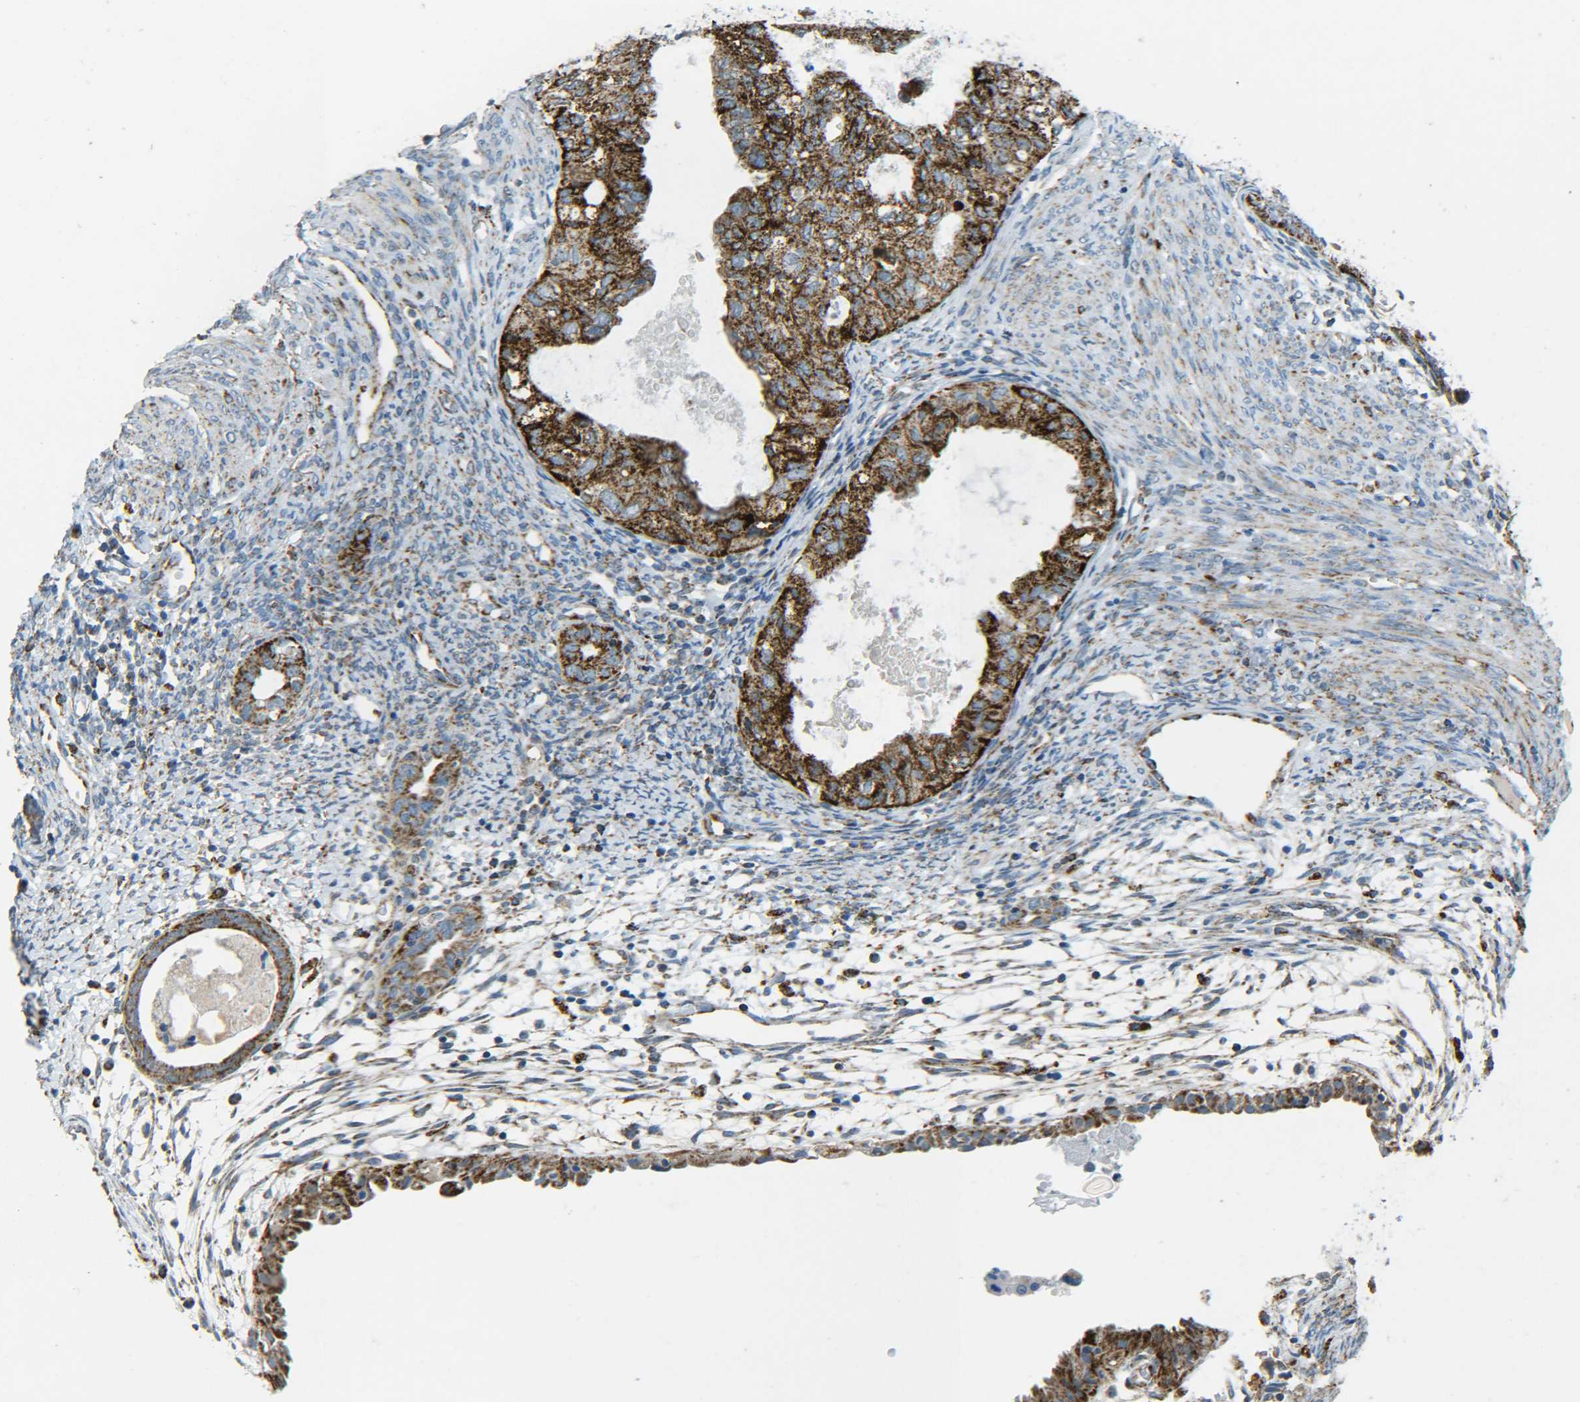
{"staining": {"intensity": "strong", "quantity": ">75%", "location": "cytoplasmic/membranous"}, "tissue": "cervical cancer", "cell_type": "Tumor cells", "image_type": "cancer", "snomed": [{"axis": "morphology", "description": "Normal tissue, NOS"}, {"axis": "morphology", "description": "Adenocarcinoma, NOS"}, {"axis": "topography", "description": "Cervix"}, {"axis": "topography", "description": "Endometrium"}], "caption": "Strong cytoplasmic/membranous positivity for a protein is seen in about >75% of tumor cells of cervical cancer (adenocarcinoma) using immunohistochemistry (IHC).", "gene": "CYB5R1", "patient": {"sex": "female", "age": 86}}